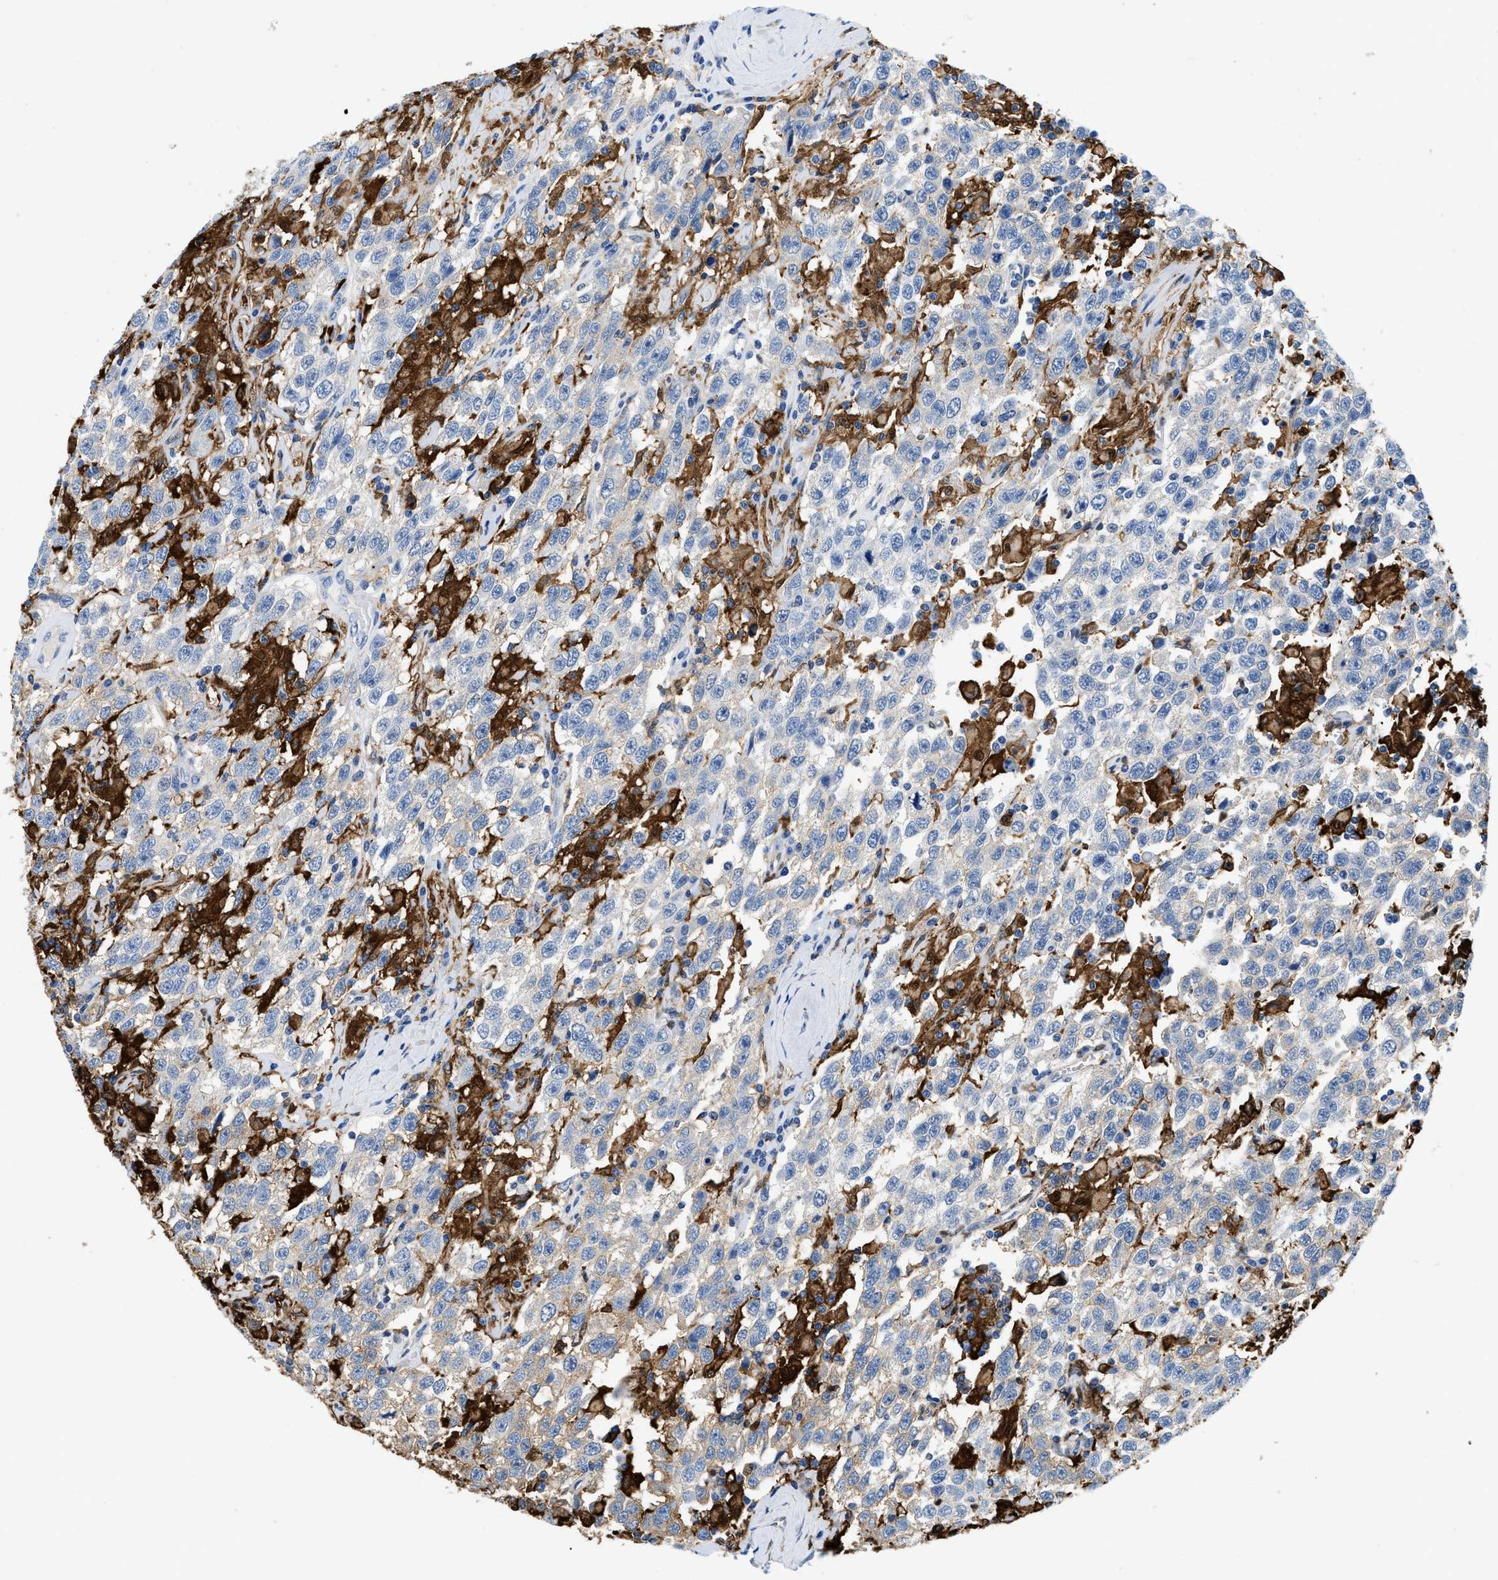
{"staining": {"intensity": "negative", "quantity": "none", "location": "none"}, "tissue": "testis cancer", "cell_type": "Tumor cells", "image_type": "cancer", "snomed": [{"axis": "morphology", "description": "Seminoma, NOS"}, {"axis": "topography", "description": "Testis"}], "caption": "Testis cancer (seminoma) was stained to show a protein in brown. There is no significant staining in tumor cells. (DAB (3,3'-diaminobenzidine) immunohistochemistry visualized using brightfield microscopy, high magnification).", "gene": "GSN", "patient": {"sex": "male", "age": 41}}